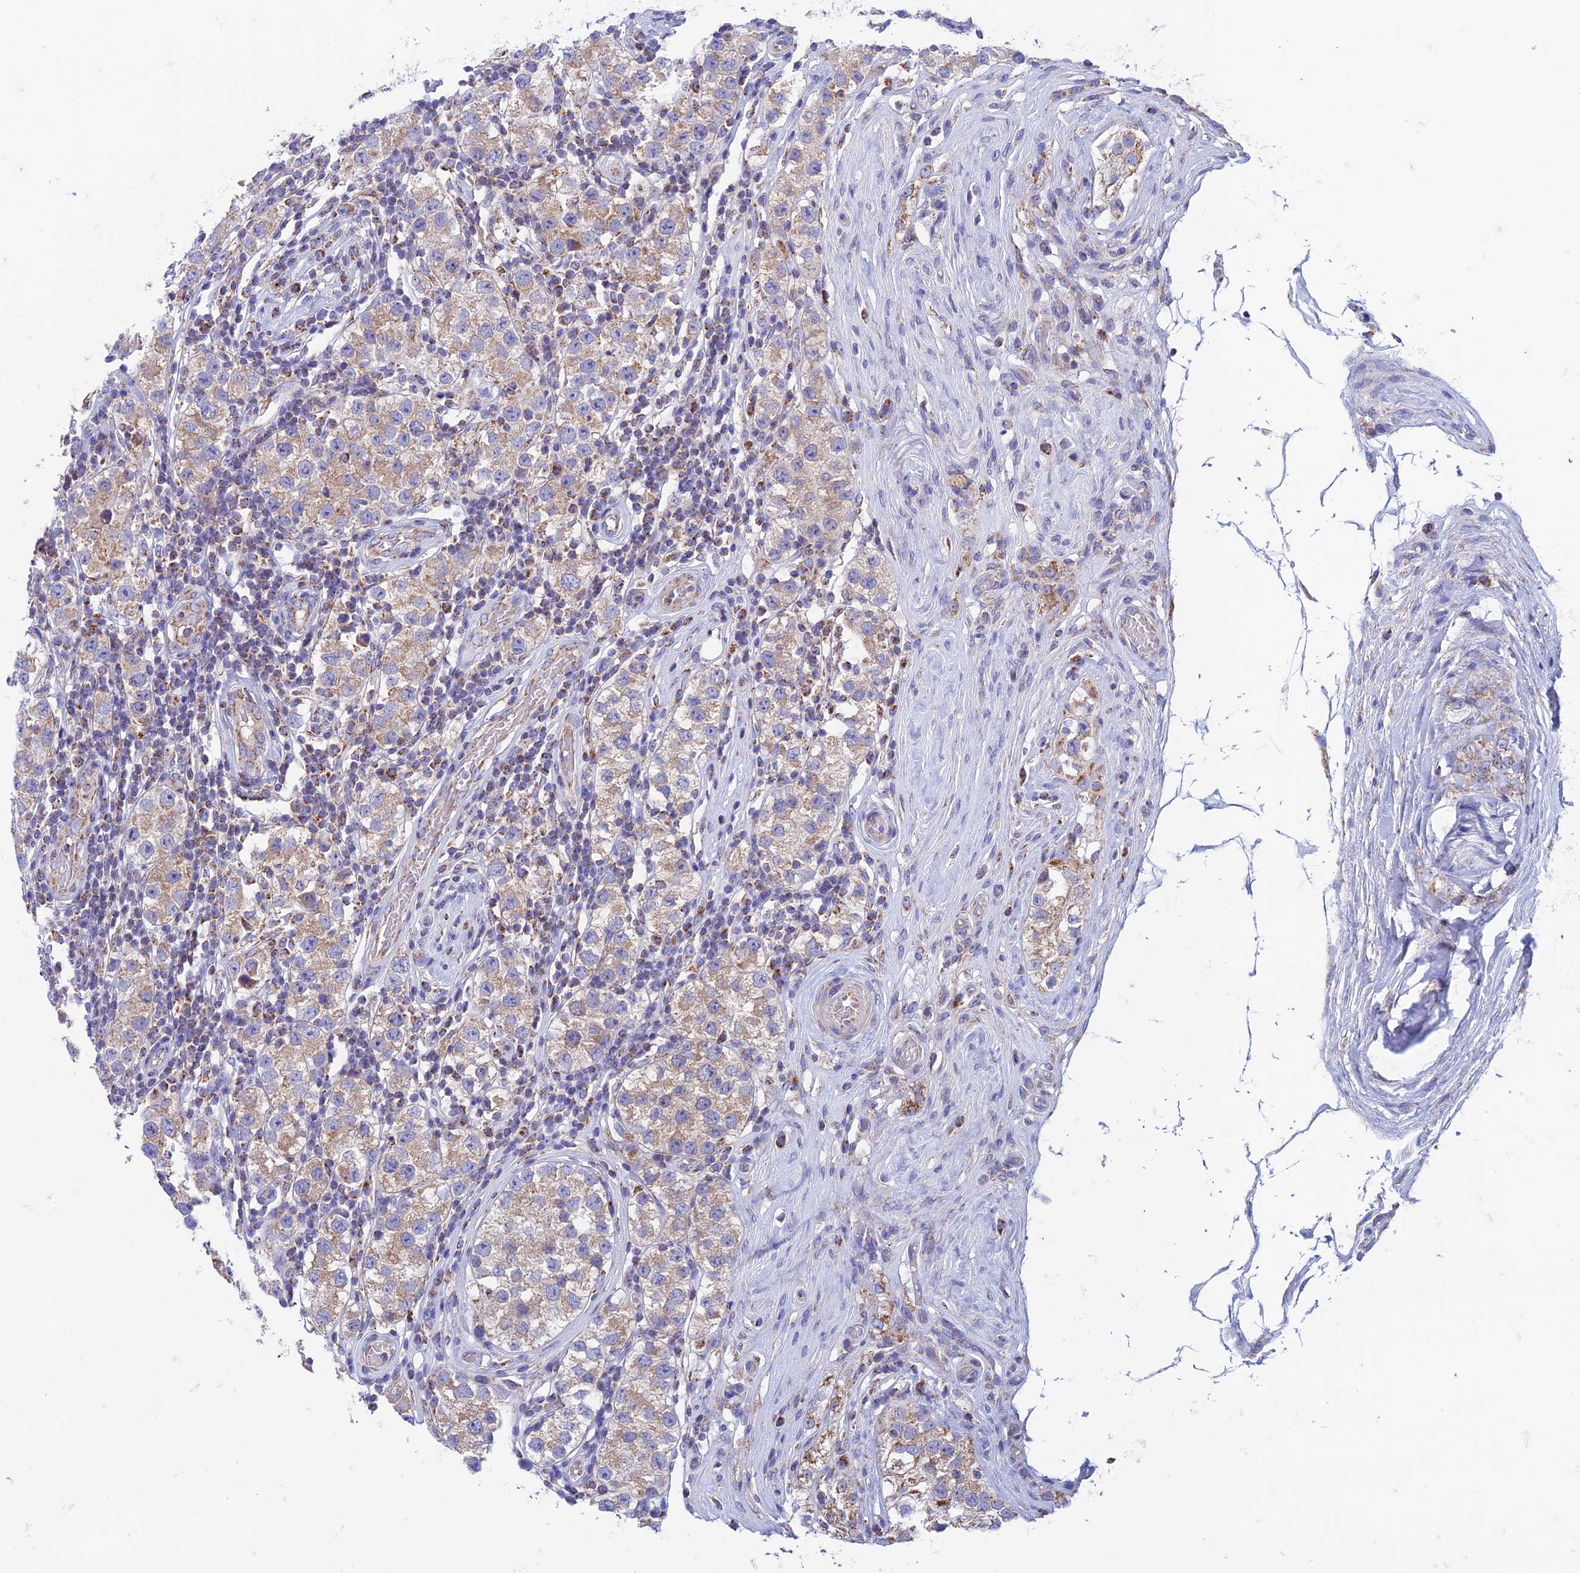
{"staining": {"intensity": "weak", "quantity": ">75%", "location": "cytoplasmic/membranous"}, "tissue": "testis cancer", "cell_type": "Tumor cells", "image_type": "cancer", "snomed": [{"axis": "morphology", "description": "Seminoma, NOS"}, {"axis": "topography", "description": "Testis"}], "caption": "Tumor cells display weak cytoplasmic/membranous expression in approximately >75% of cells in testis seminoma.", "gene": "ZNF181", "patient": {"sex": "male", "age": 34}}